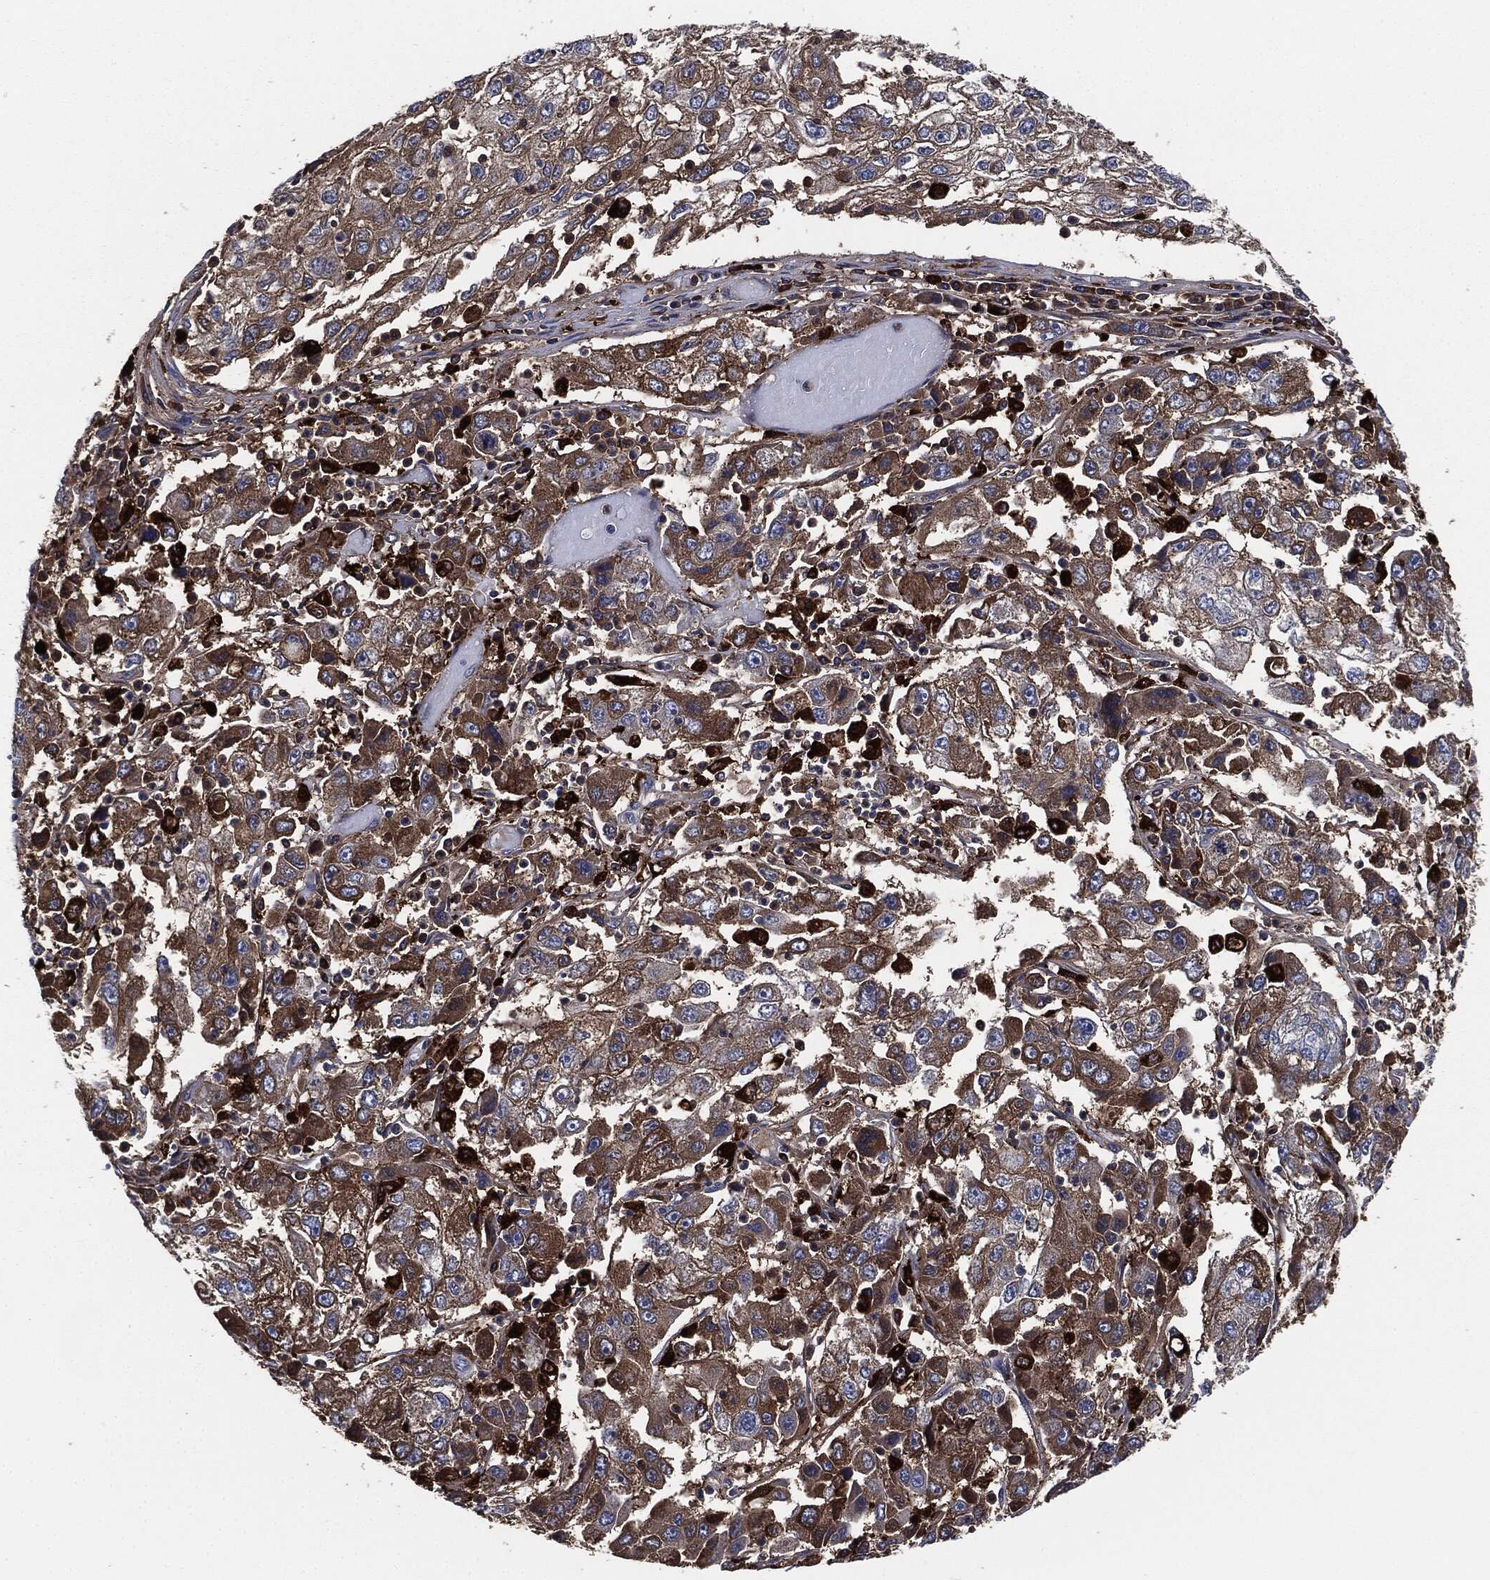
{"staining": {"intensity": "moderate", "quantity": "25%-75%", "location": "cytoplasmic/membranous"}, "tissue": "cervical cancer", "cell_type": "Tumor cells", "image_type": "cancer", "snomed": [{"axis": "morphology", "description": "Squamous cell carcinoma, NOS"}, {"axis": "topography", "description": "Cervix"}], "caption": "Human cervical cancer (squamous cell carcinoma) stained for a protein (brown) shows moderate cytoplasmic/membranous positive staining in approximately 25%-75% of tumor cells.", "gene": "TMEM11", "patient": {"sex": "female", "age": 36}}